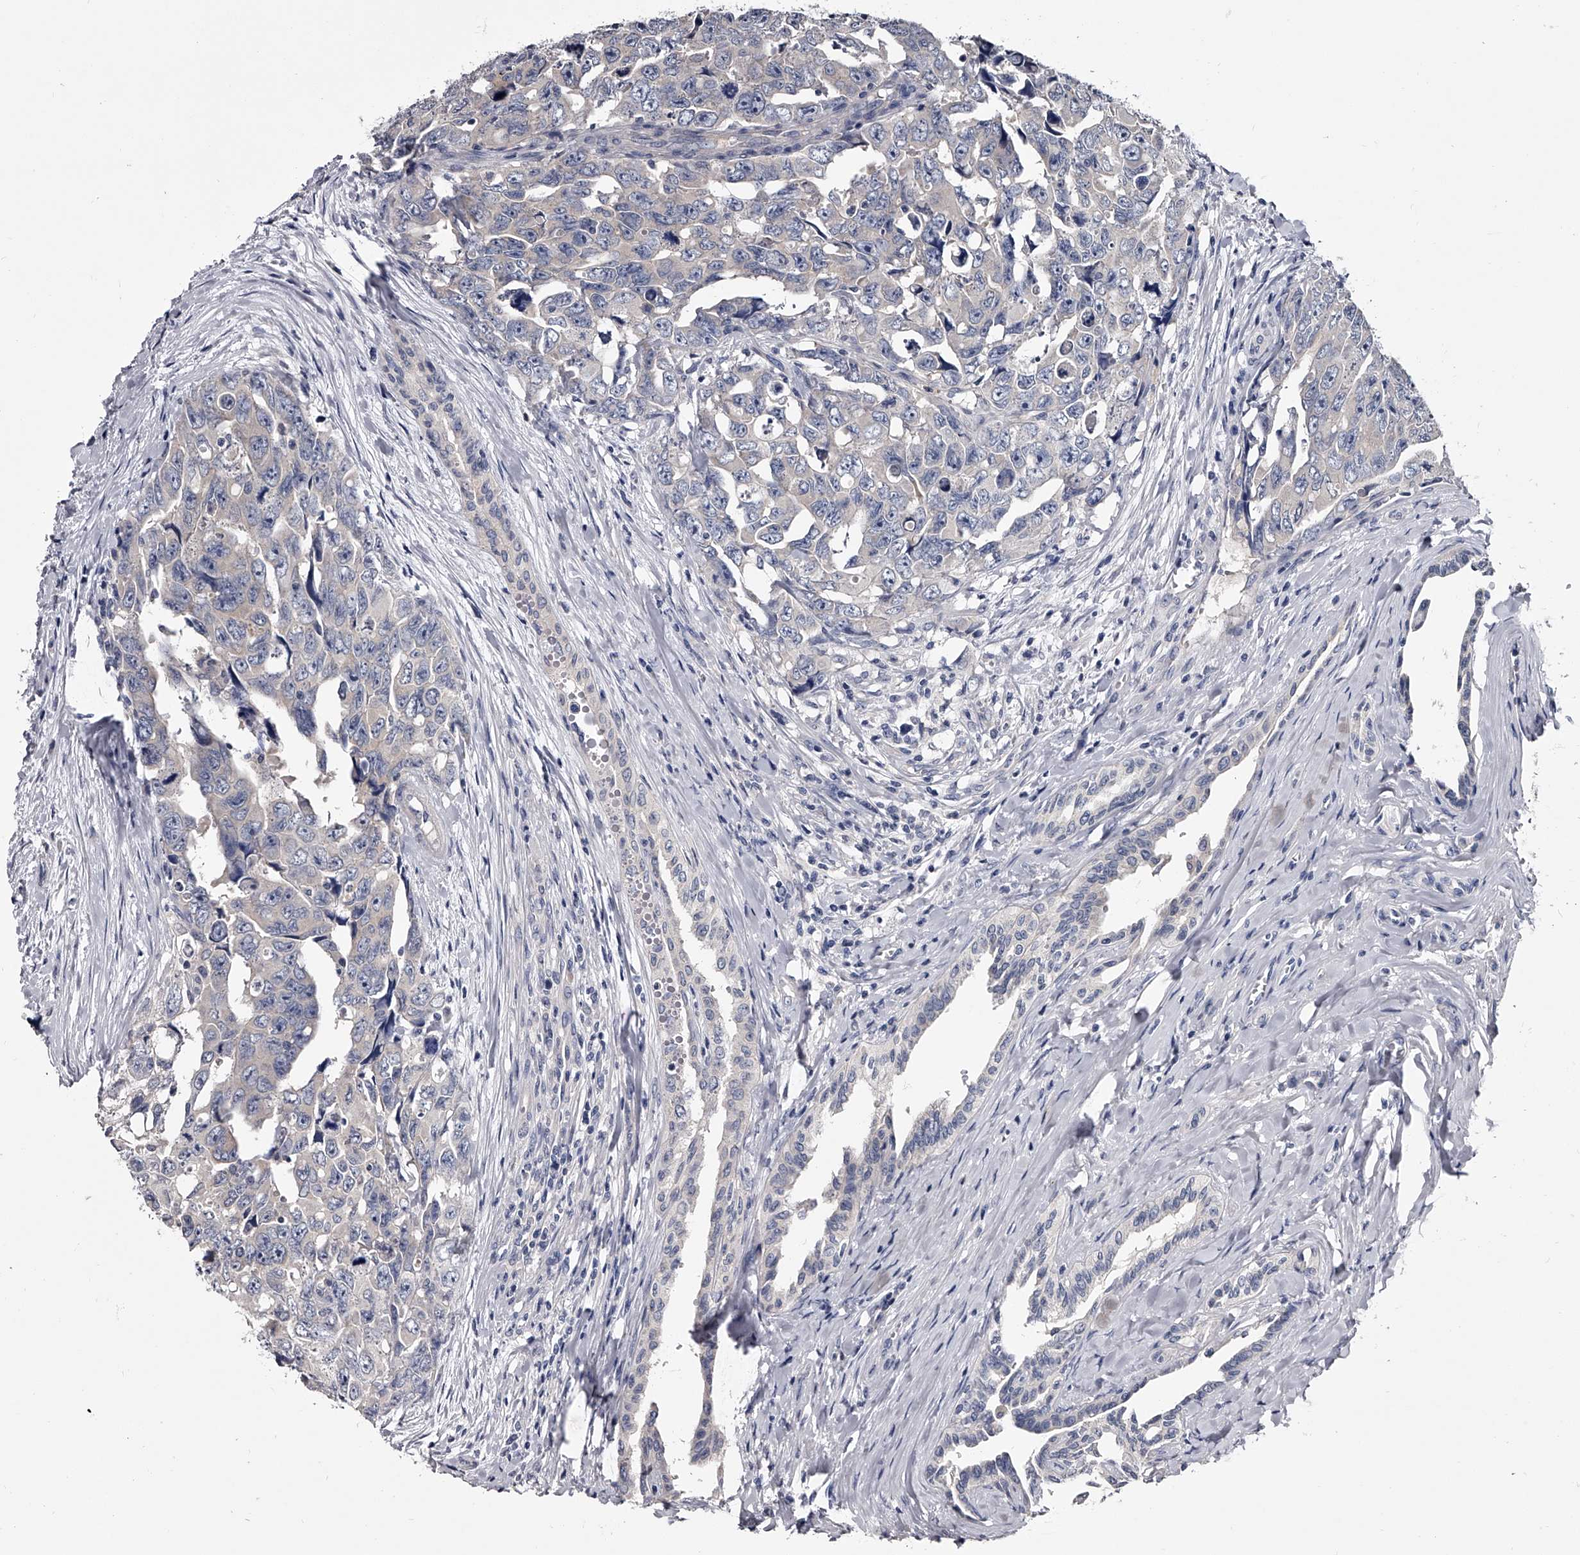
{"staining": {"intensity": "negative", "quantity": "none", "location": "none"}, "tissue": "testis cancer", "cell_type": "Tumor cells", "image_type": "cancer", "snomed": [{"axis": "morphology", "description": "Carcinoma, Embryonal, NOS"}, {"axis": "topography", "description": "Testis"}], "caption": "The immunohistochemistry image has no significant positivity in tumor cells of testis cancer tissue.", "gene": "GAPVD1", "patient": {"sex": "male", "age": 28}}